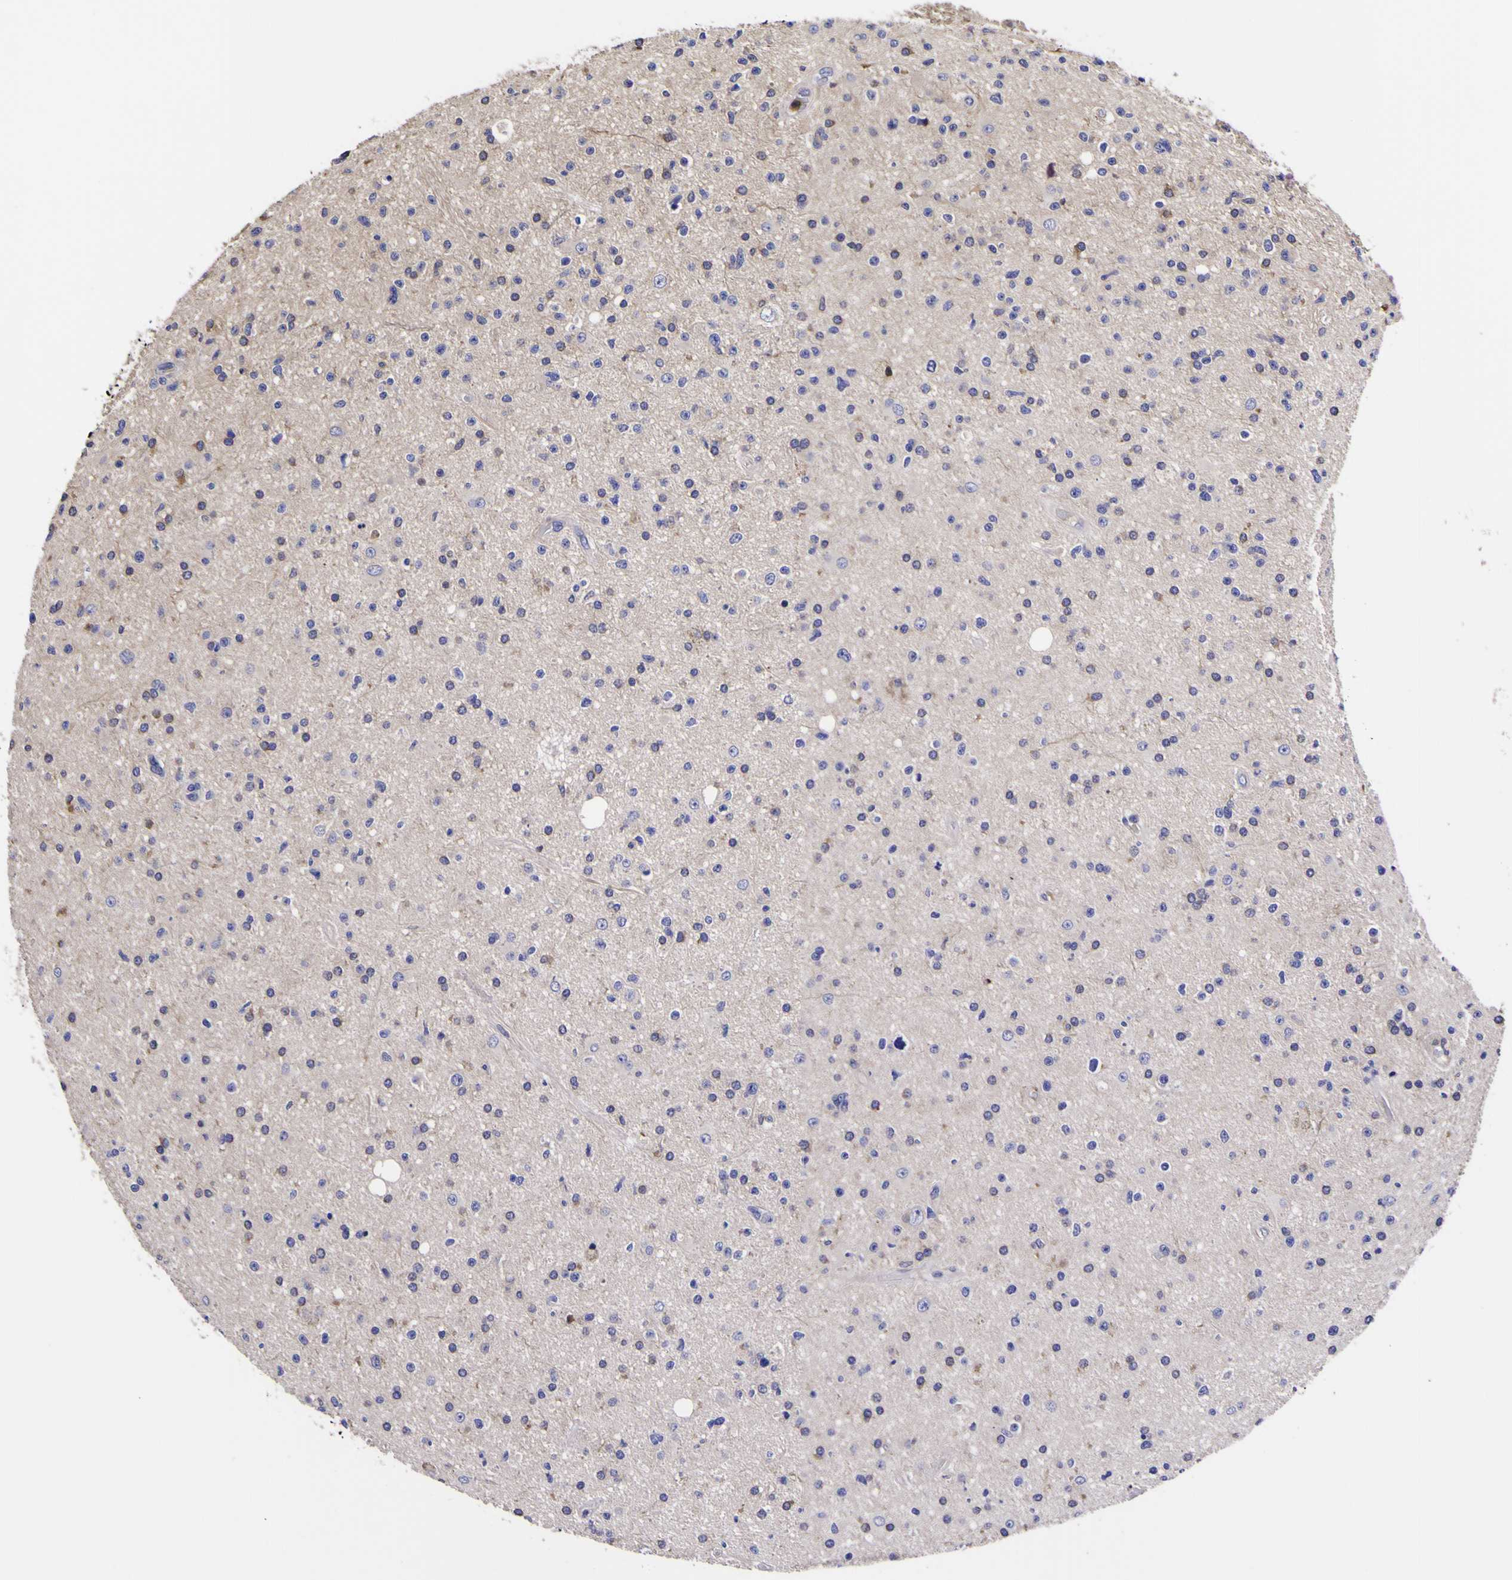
{"staining": {"intensity": "negative", "quantity": "none", "location": "none"}, "tissue": "glioma", "cell_type": "Tumor cells", "image_type": "cancer", "snomed": [{"axis": "morphology", "description": "Glioma, malignant, High grade"}, {"axis": "topography", "description": "Brain"}], "caption": "The image reveals no significant expression in tumor cells of glioma. (Brightfield microscopy of DAB (3,3'-diaminobenzidine) IHC at high magnification).", "gene": "MAPK14", "patient": {"sex": "male", "age": 33}}